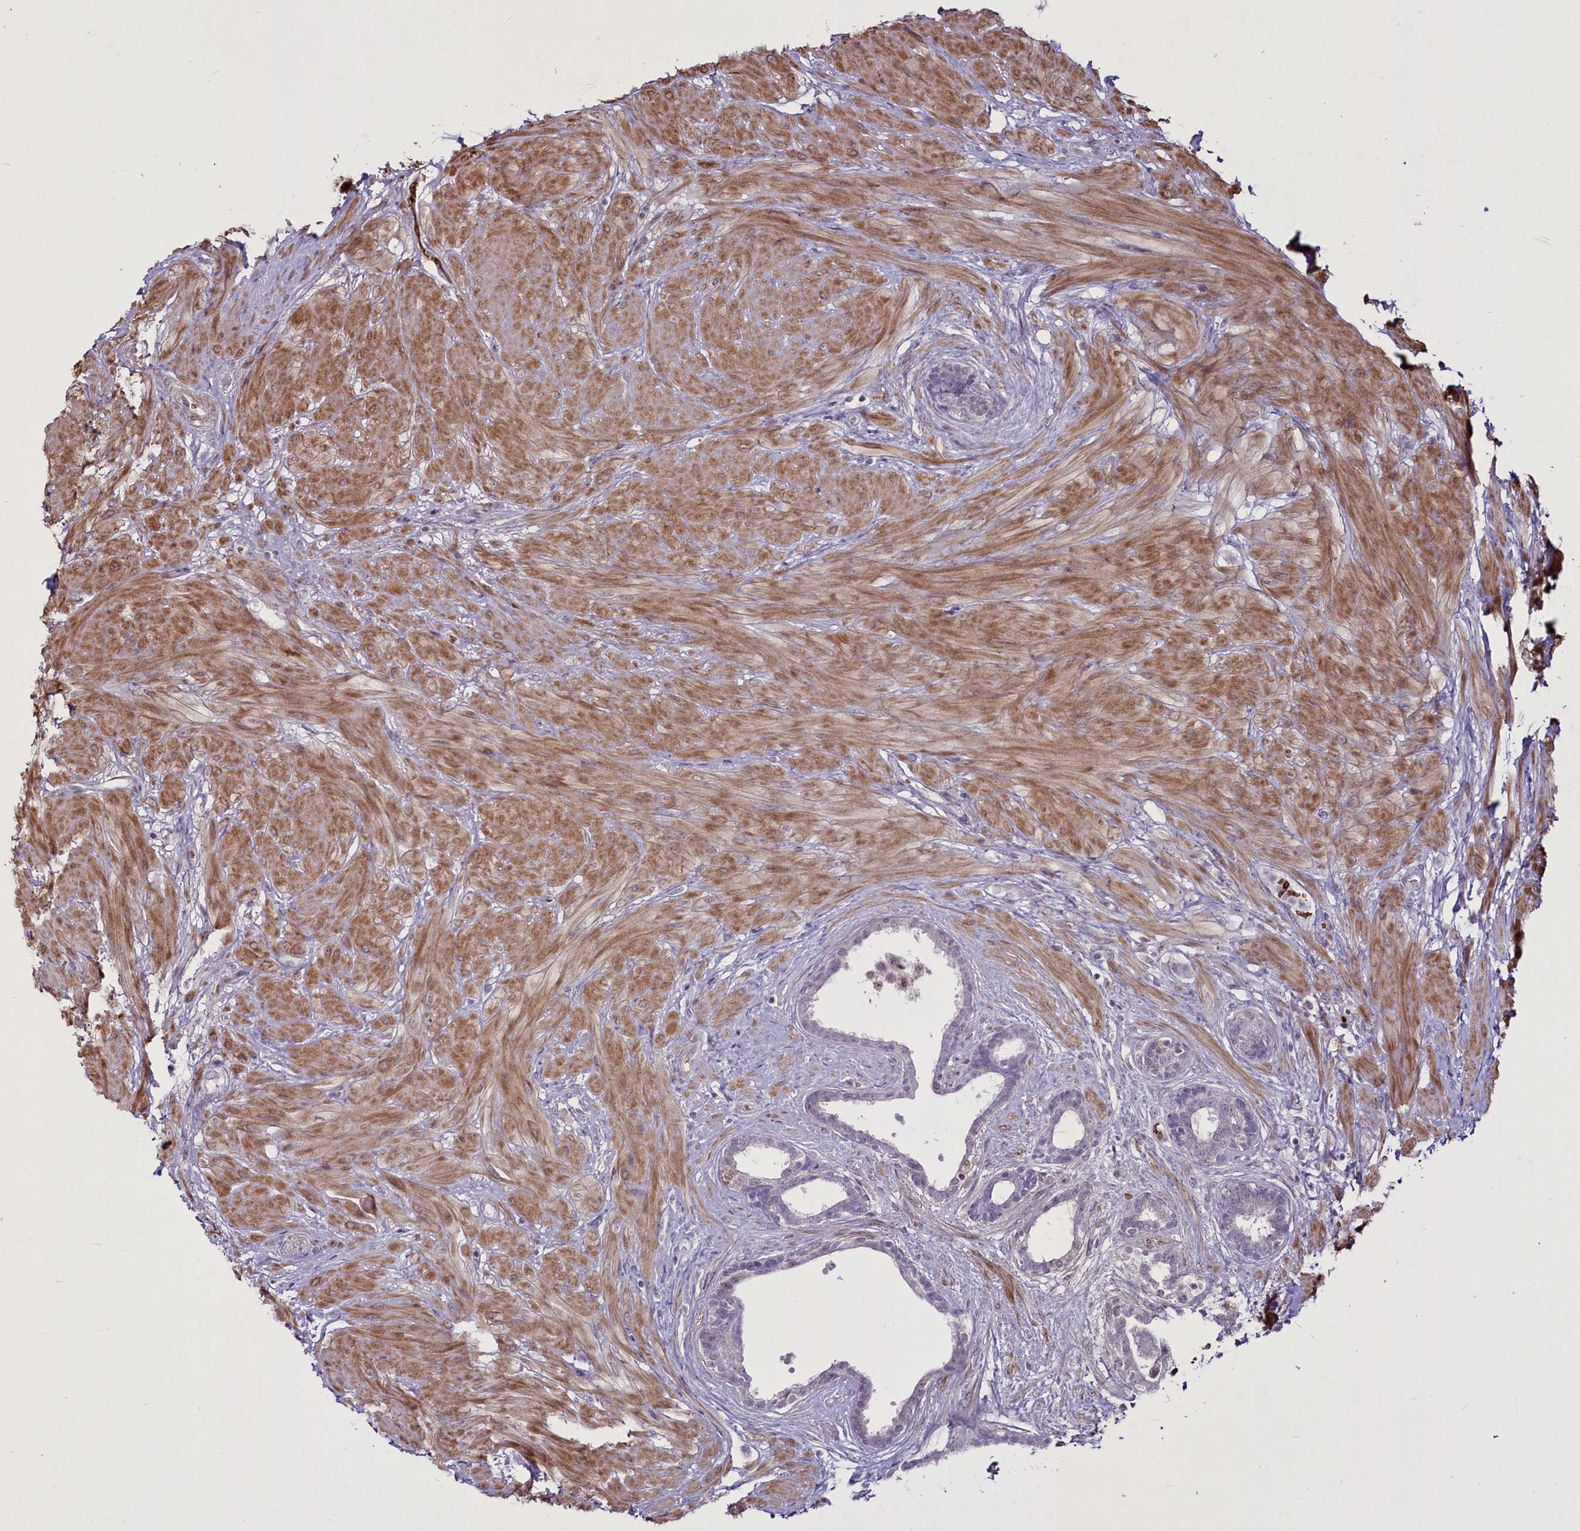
{"staining": {"intensity": "weak", "quantity": "<25%", "location": "nuclear"}, "tissue": "prostate", "cell_type": "Glandular cells", "image_type": "normal", "snomed": [{"axis": "morphology", "description": "Normal tissue, NOS"}, {"axis": "topography", "description": "Prostate"}], "caption": "Human prostate stained for a protein using immunohistochemistry (IHC) shows no expression in glandular cells.", "gene": "SUSD3", "patient": {"sex": "male", "age": 48}}